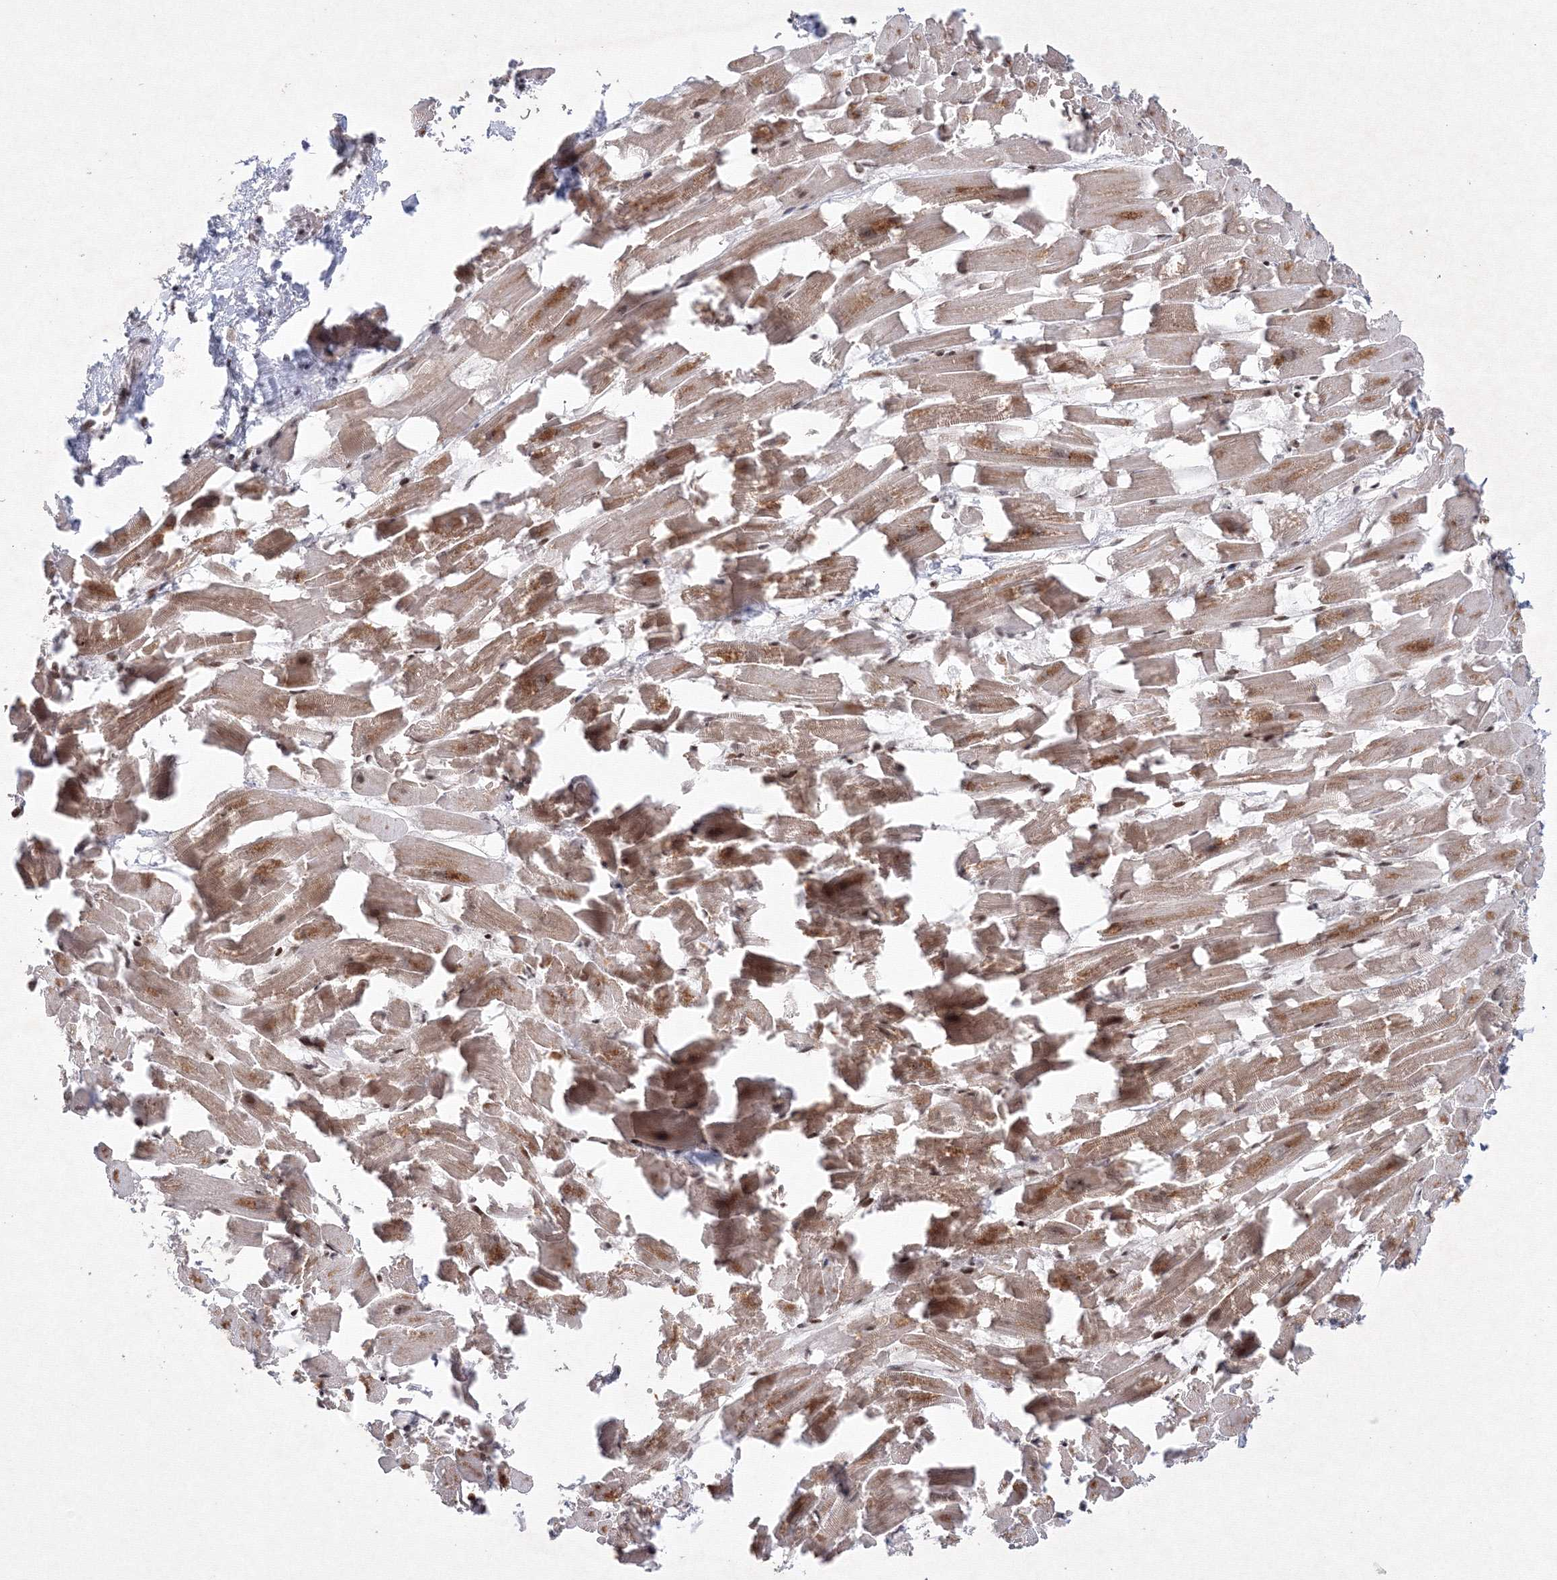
{"staining": {"intensity": "moderate", "quantity": ">75%", "location": "cytoplasmic/membranous"}, "tissue": "heart muscle", "cell_type": "Cardiomyocytes", "image_type": "normal", "snomed": [{"axis": "morphology", "description": "Normal tissue, NOS"}, {"axis": "topography", "description": "Heart"}], "caption": "Protein staining by immunohistochemistry (IHC) shows moderate cytoplasmic/membranous staining in approximately >75% of cardiomyocytes in unremarkable heart muscle. Immunohistochemistry (ihc) stains the protein in brown and the nuclei are stained blue.", "gene": "MKRN2", "patient": {"sex": "female", "age": 64}}